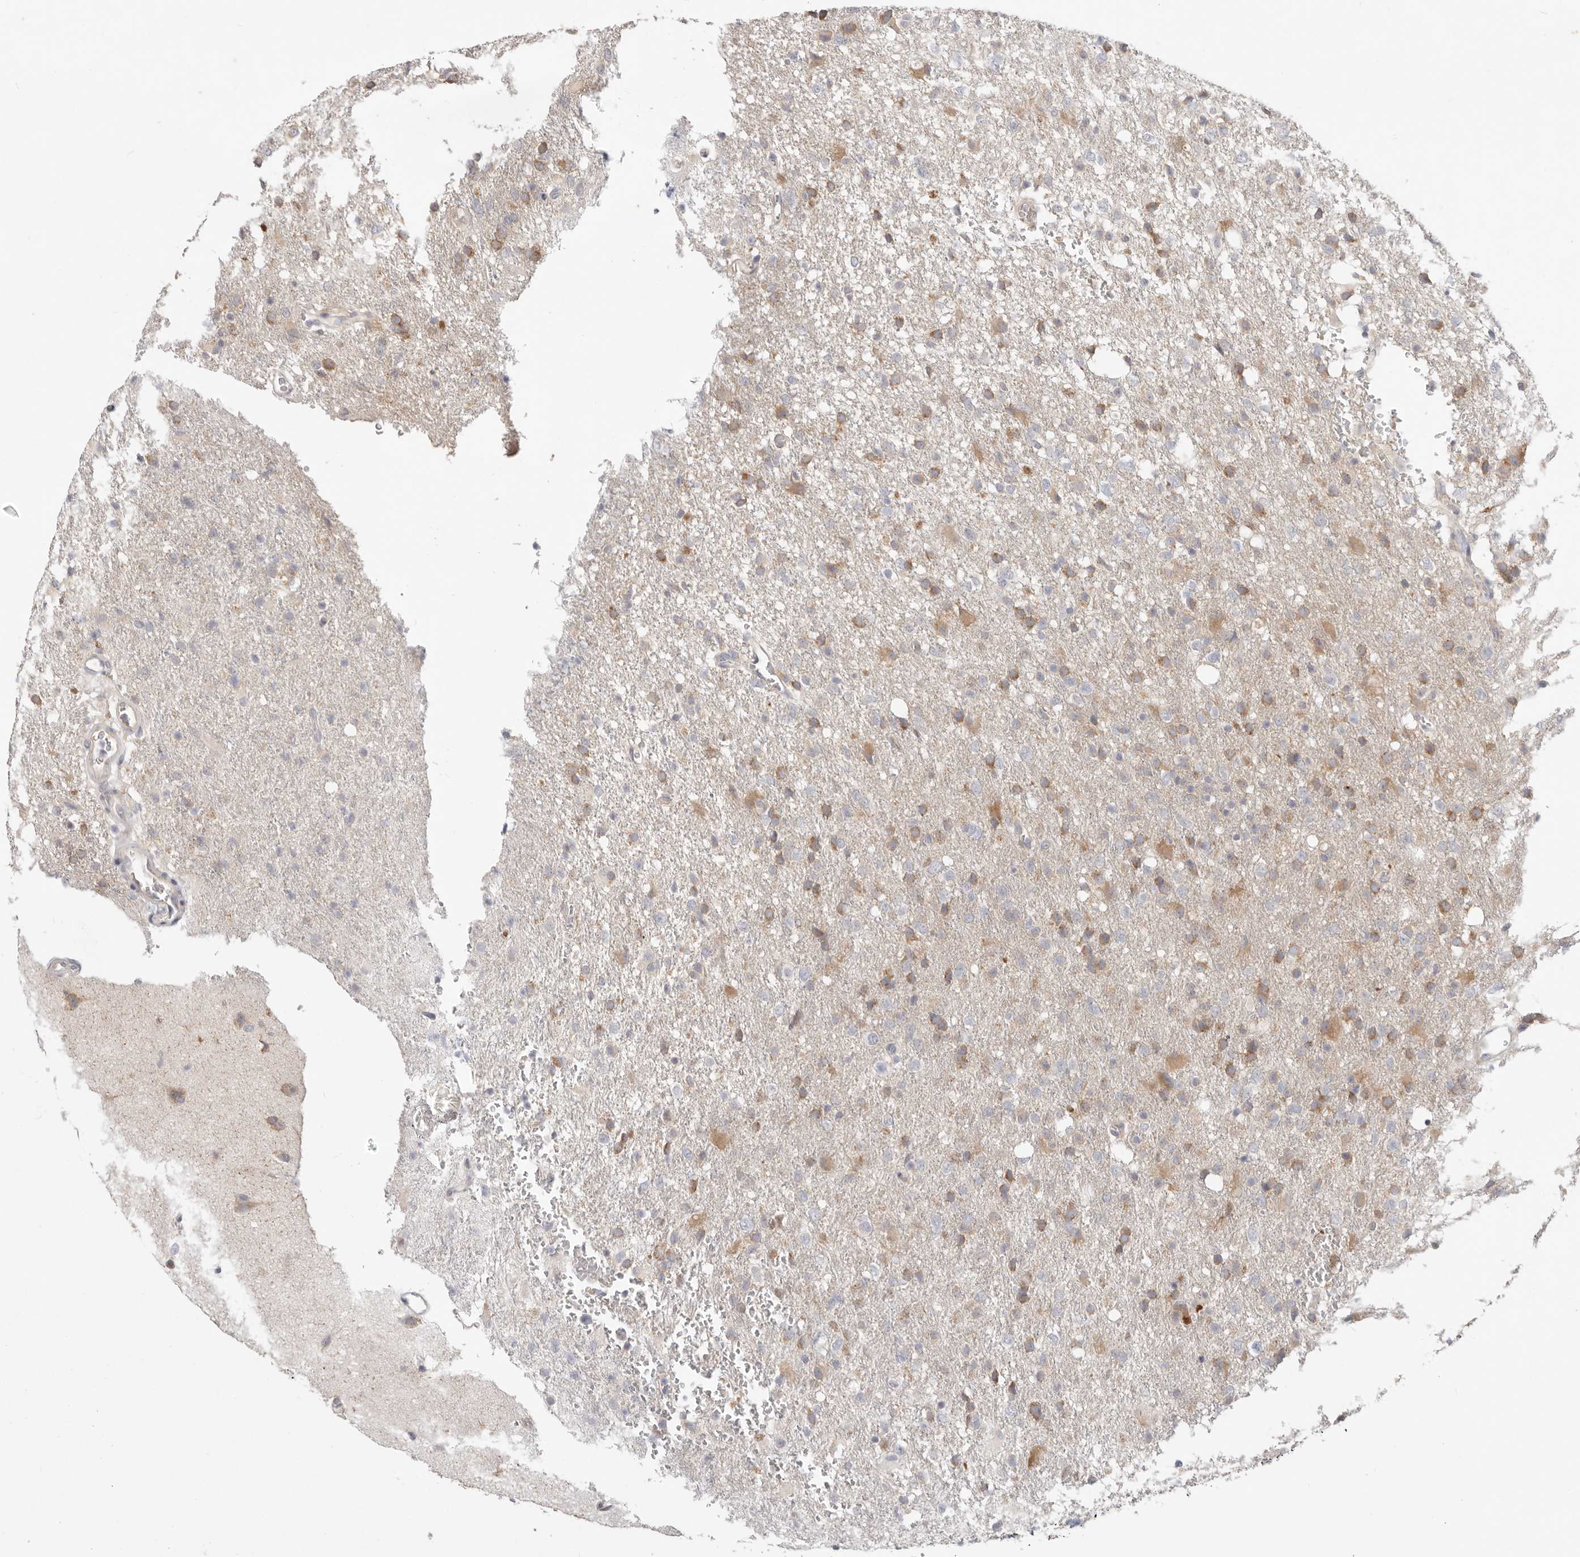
{"staining": {"intensity": "negative", "quantity": "none", "location": "none"}, "tissue": "glioma", "cell_type": "Tumor cells", "image_type": "cancer", "snomed": [{"axis": "morphology", "description": "Glioma, malignant, High grade"}, {"axis": "topography", "description": "Brain"}], "caption": "Human glioma stained for a protein using immunohistochemistry reveals no expression in tumor cells.", "gene": "WDR77", "patient": {"sex": "female", "age": 57}}